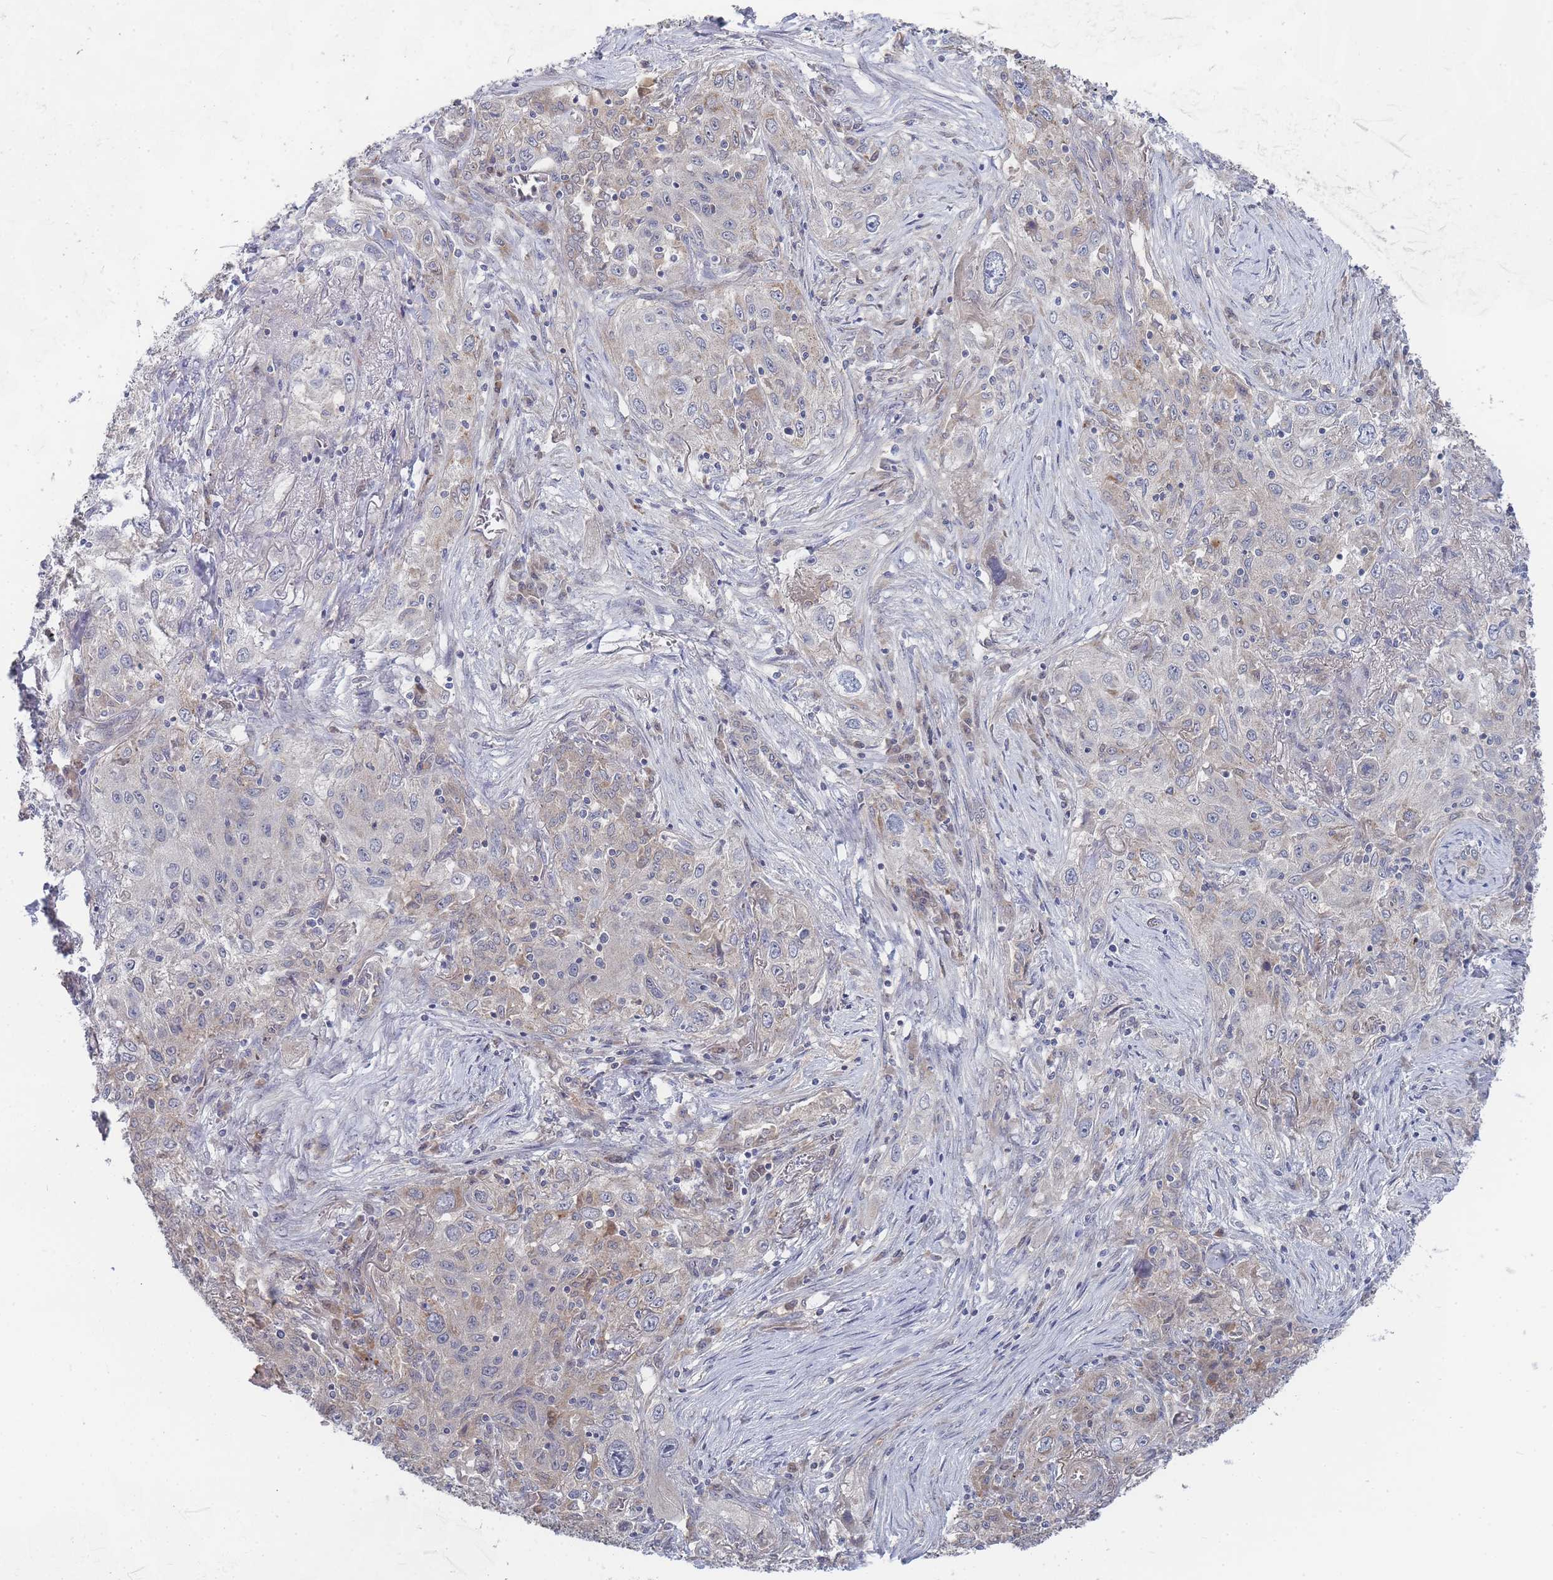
{"staining": {"intensity": "weak", "quantity": "<25%", "location": "cytoplasmic/membranous"}, "tissue": "lung cancer", "cell_type": "Tumor cells", "image_type": "cancer", "snomed": [{"axis": "morphology", "description": "Squamous cell carcinoma, NOS"}, {"axis": "topography", "description": "Lung"}], "caption": "Immunohistochemistry (IHC) photomicrograph of neoplastic tissue: lung cancer stained with DAB exhibits no significant protein staining in tumor cells. (IHC, brightfield microscopy, high magnification).", "gene": "NUB1", "patient": {"sex": "female", "age": 69}}